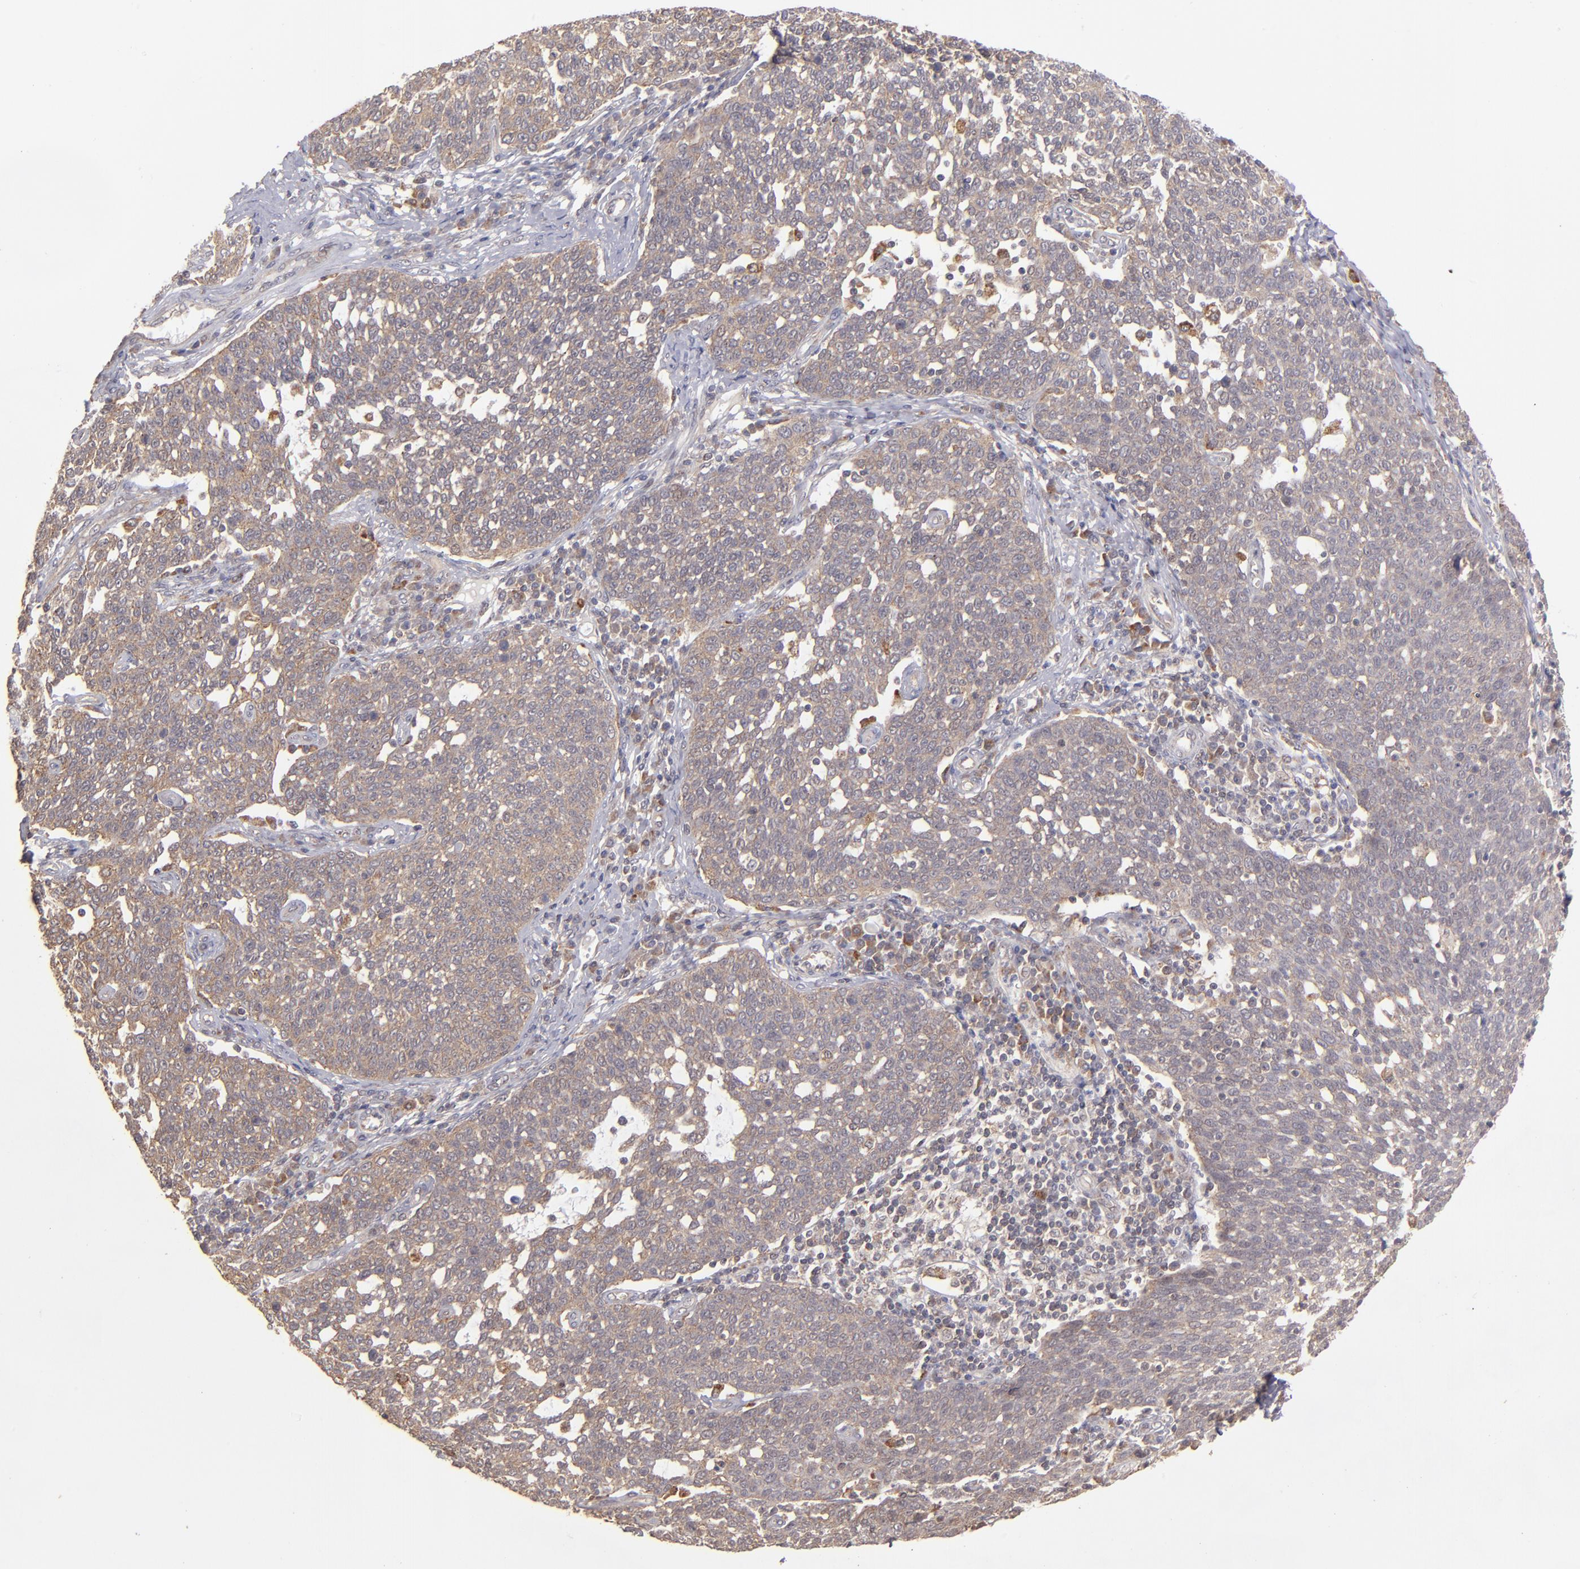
{"staining": {"intensity": "moderate", "quantity": ">75%", "location": "cytoplasmic/membranous"}, "tissue": "cervical cancer", "cell_type": "Tumor cells", "image_type": "cancer", "snomed": [{"axis": "morphology", "description": "Squamous cell carcinoma, NOS"}, {"axis": "topography", "description": "Cervix"}], "caption": "IHC (DAB (3,3'-diaminobenzidine)) staining of human squamous cell carcinoma (cervical) shows moderate cytoplasmic/membranous protein staining in approximately >75% of tumor cells.", "gene": "ZFYVE1", "patient": {"sex": "female", "age": 34}}